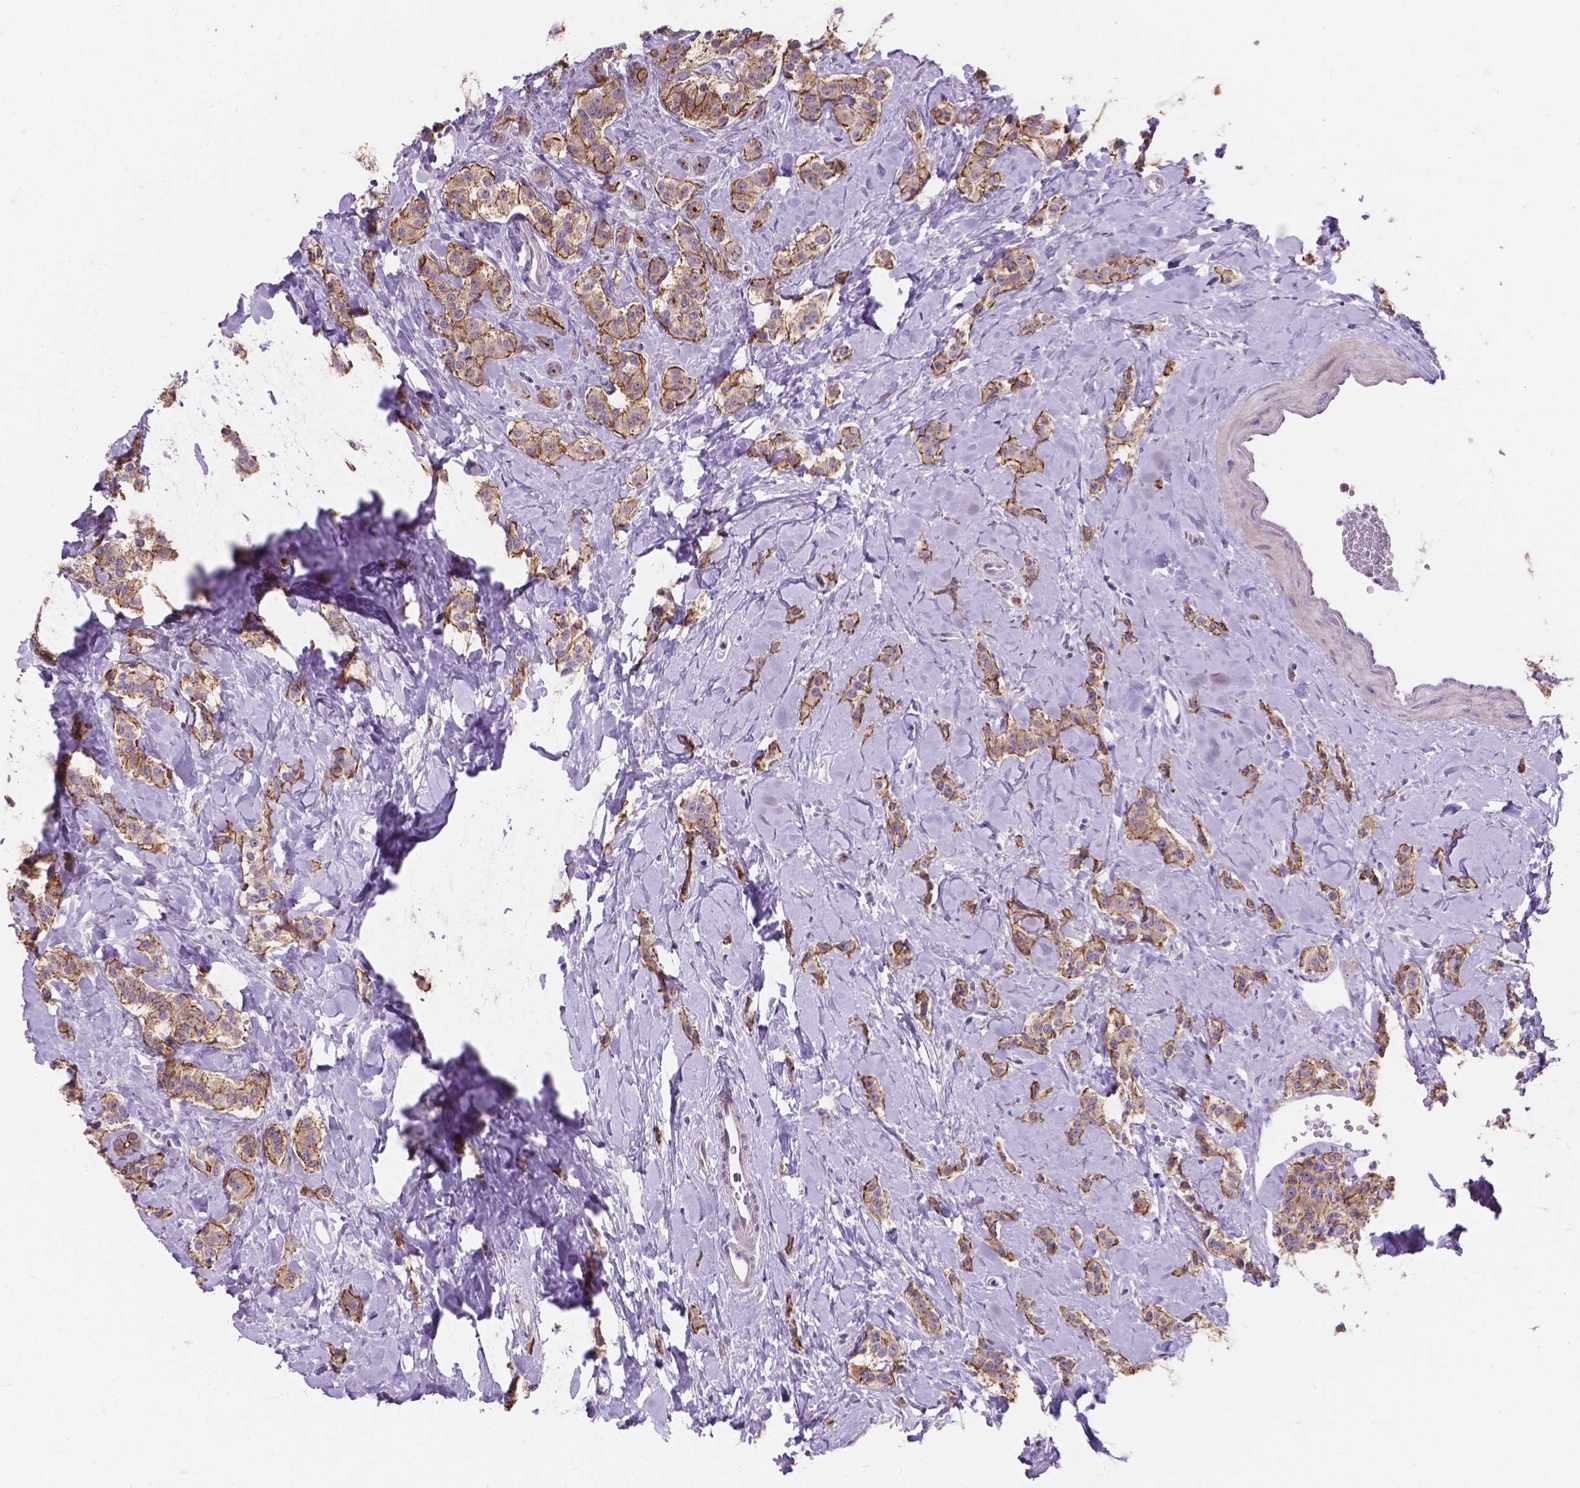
{"staining": {"intensity": "moderate", "quantity": "<25%", "location": "cytoplasmic/membranous"}, "tissue": "carcinoid", "cell_type": "Tumor cells", "image_type": "cancer", "snomed": [{"axis": "morphology", "description": "Normal tissue, NOS"}, {"axis": "morphology", "description": "Carcinoid, malignant, NOS"}, {"axis": "topography", "description": "Pancreas"}], "caption": "Protein analysis of carcinoid tissue demonstrates moderate cytoplasmic/membranous expression in about <25% of tumor cells.", "gene": "MYH14", "patient": {"sex": "male", "age": 36}}